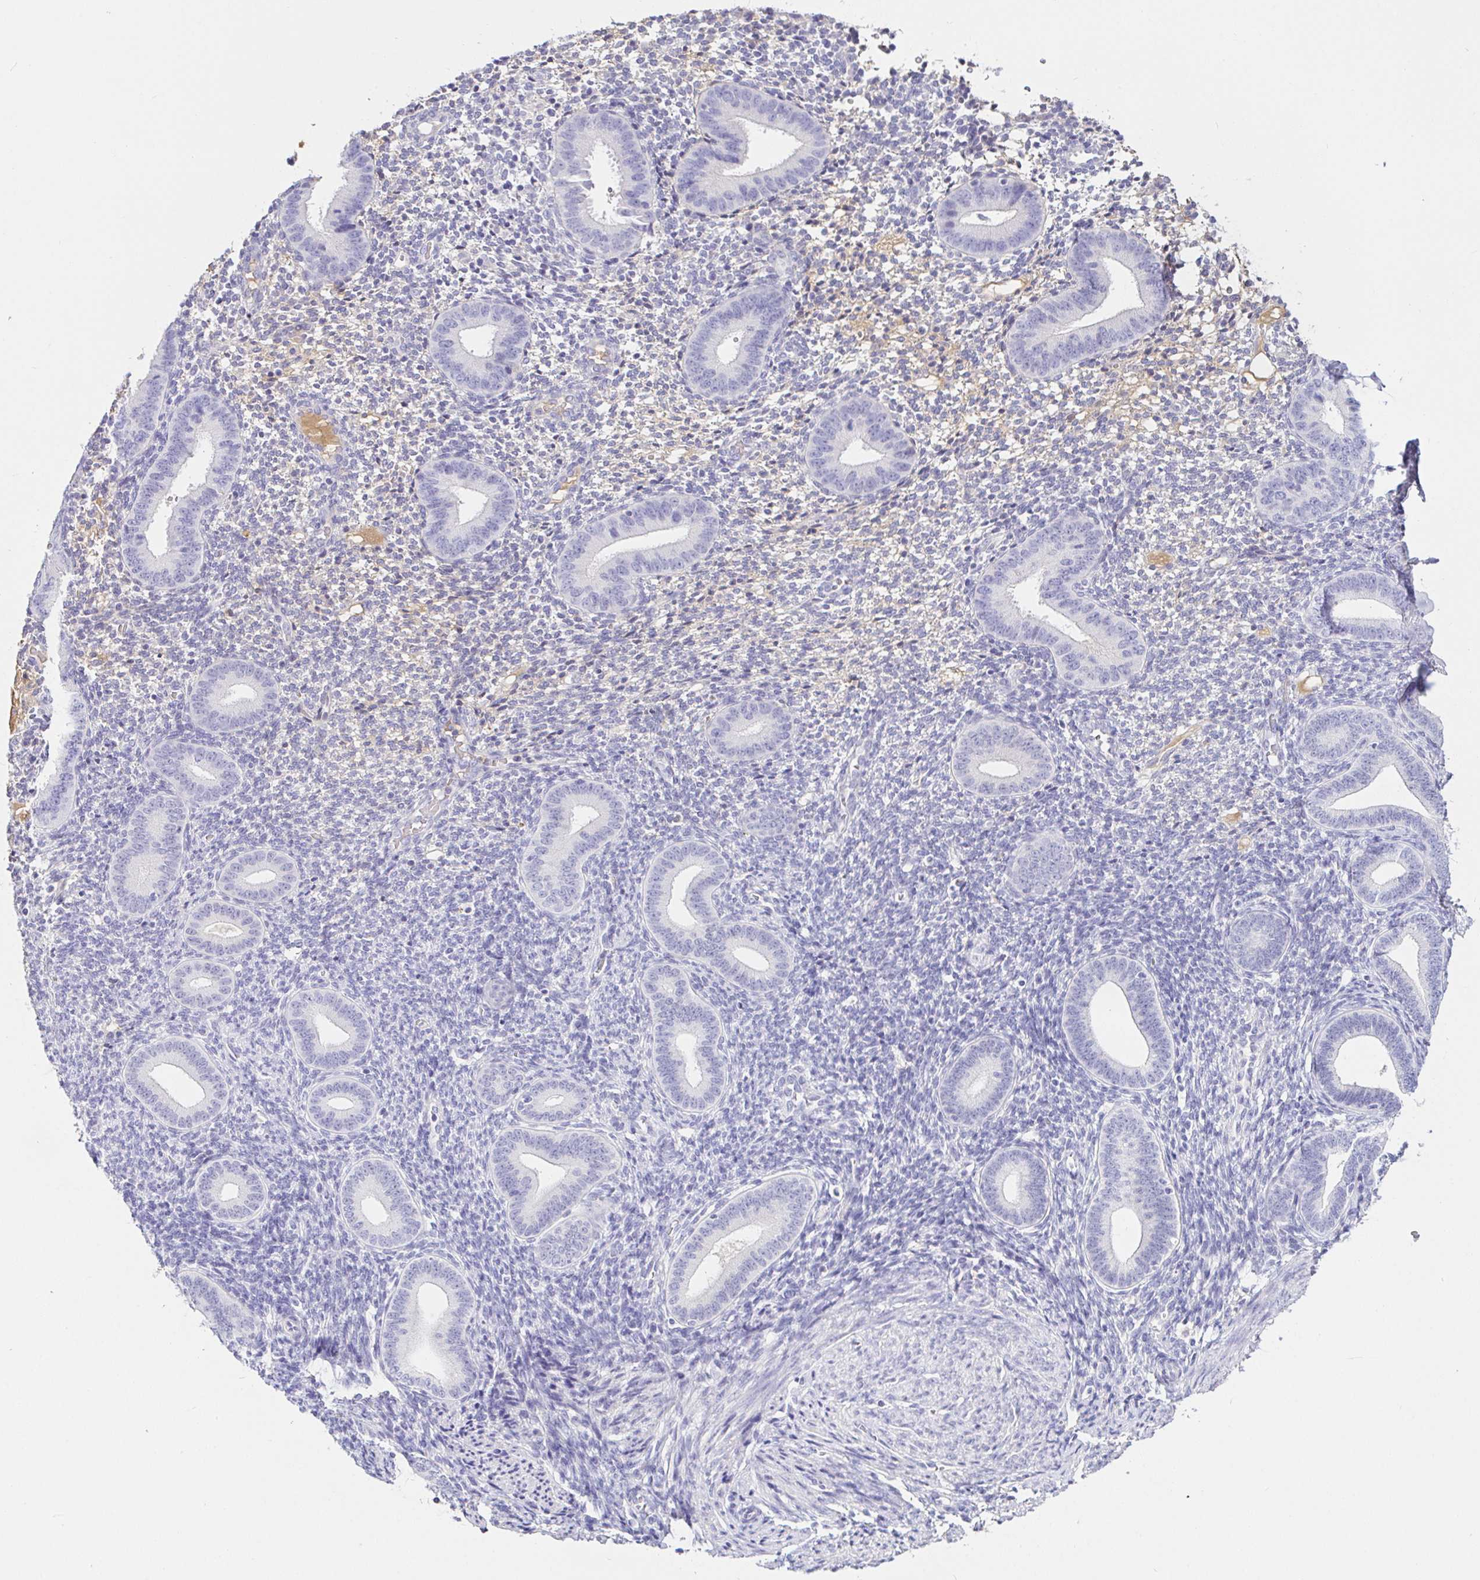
{"staining": {"intensity": "negative", "quantity": "none", "location": "none"}, "tissue": "endometrium", "cell_type": "Cells in endometrial stroma", "image_type": "normal", "snomed": [{"axis": "morphology", "description": "Normal tissue, NOS"}, {"axis": "topography", "description": "Endometrium"}], "caption": "DAB (3,3'-diaminobenzidine) immunohistochemical staining of unremarkable endometrium demonstrates no significant positivity in cells in endometrial stroma.", "gene": "SAA2", "patient": {"sex": "female", "age": 40}}